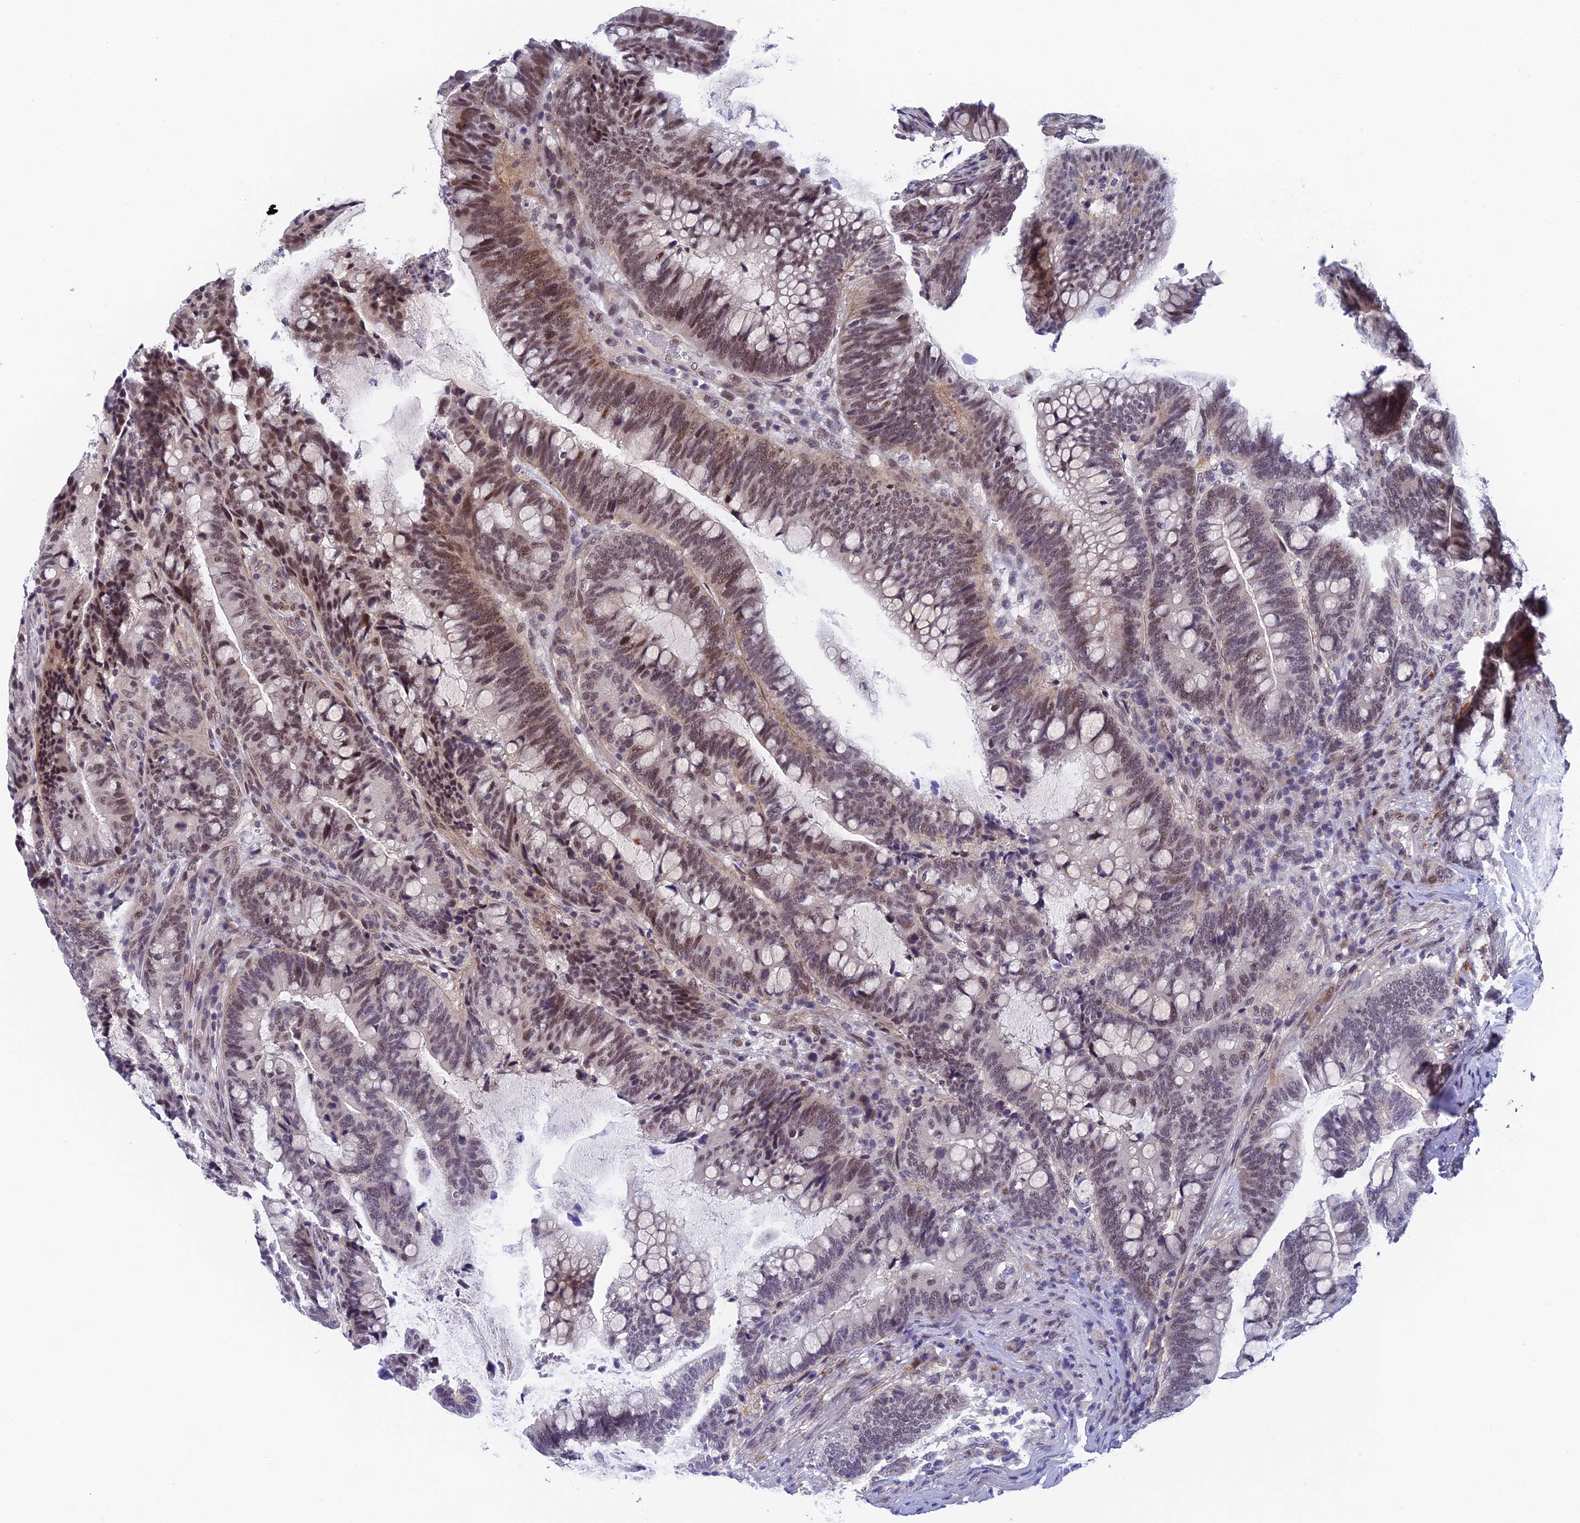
{"staining": {"intensity": "moderate", "quantity": "25%-75%", "location": "nuclear"}, "tissue": "colorectal cancer", "cell_type": "Tumor cells", "image_type": "cancer", "snomed": [{"axis": "morphology", "description": "Adenocarcinoma, NOS"}, {"axis": "topography", "description": "Colon"}], "caption": "Colorectal cancer (adenocarcinoma) tissue exhibits moderate nuclear expression in about 25%-75% of tumor cells", "gene": "NSMCE1", "patient": {"sex": "female", "age": 66}}